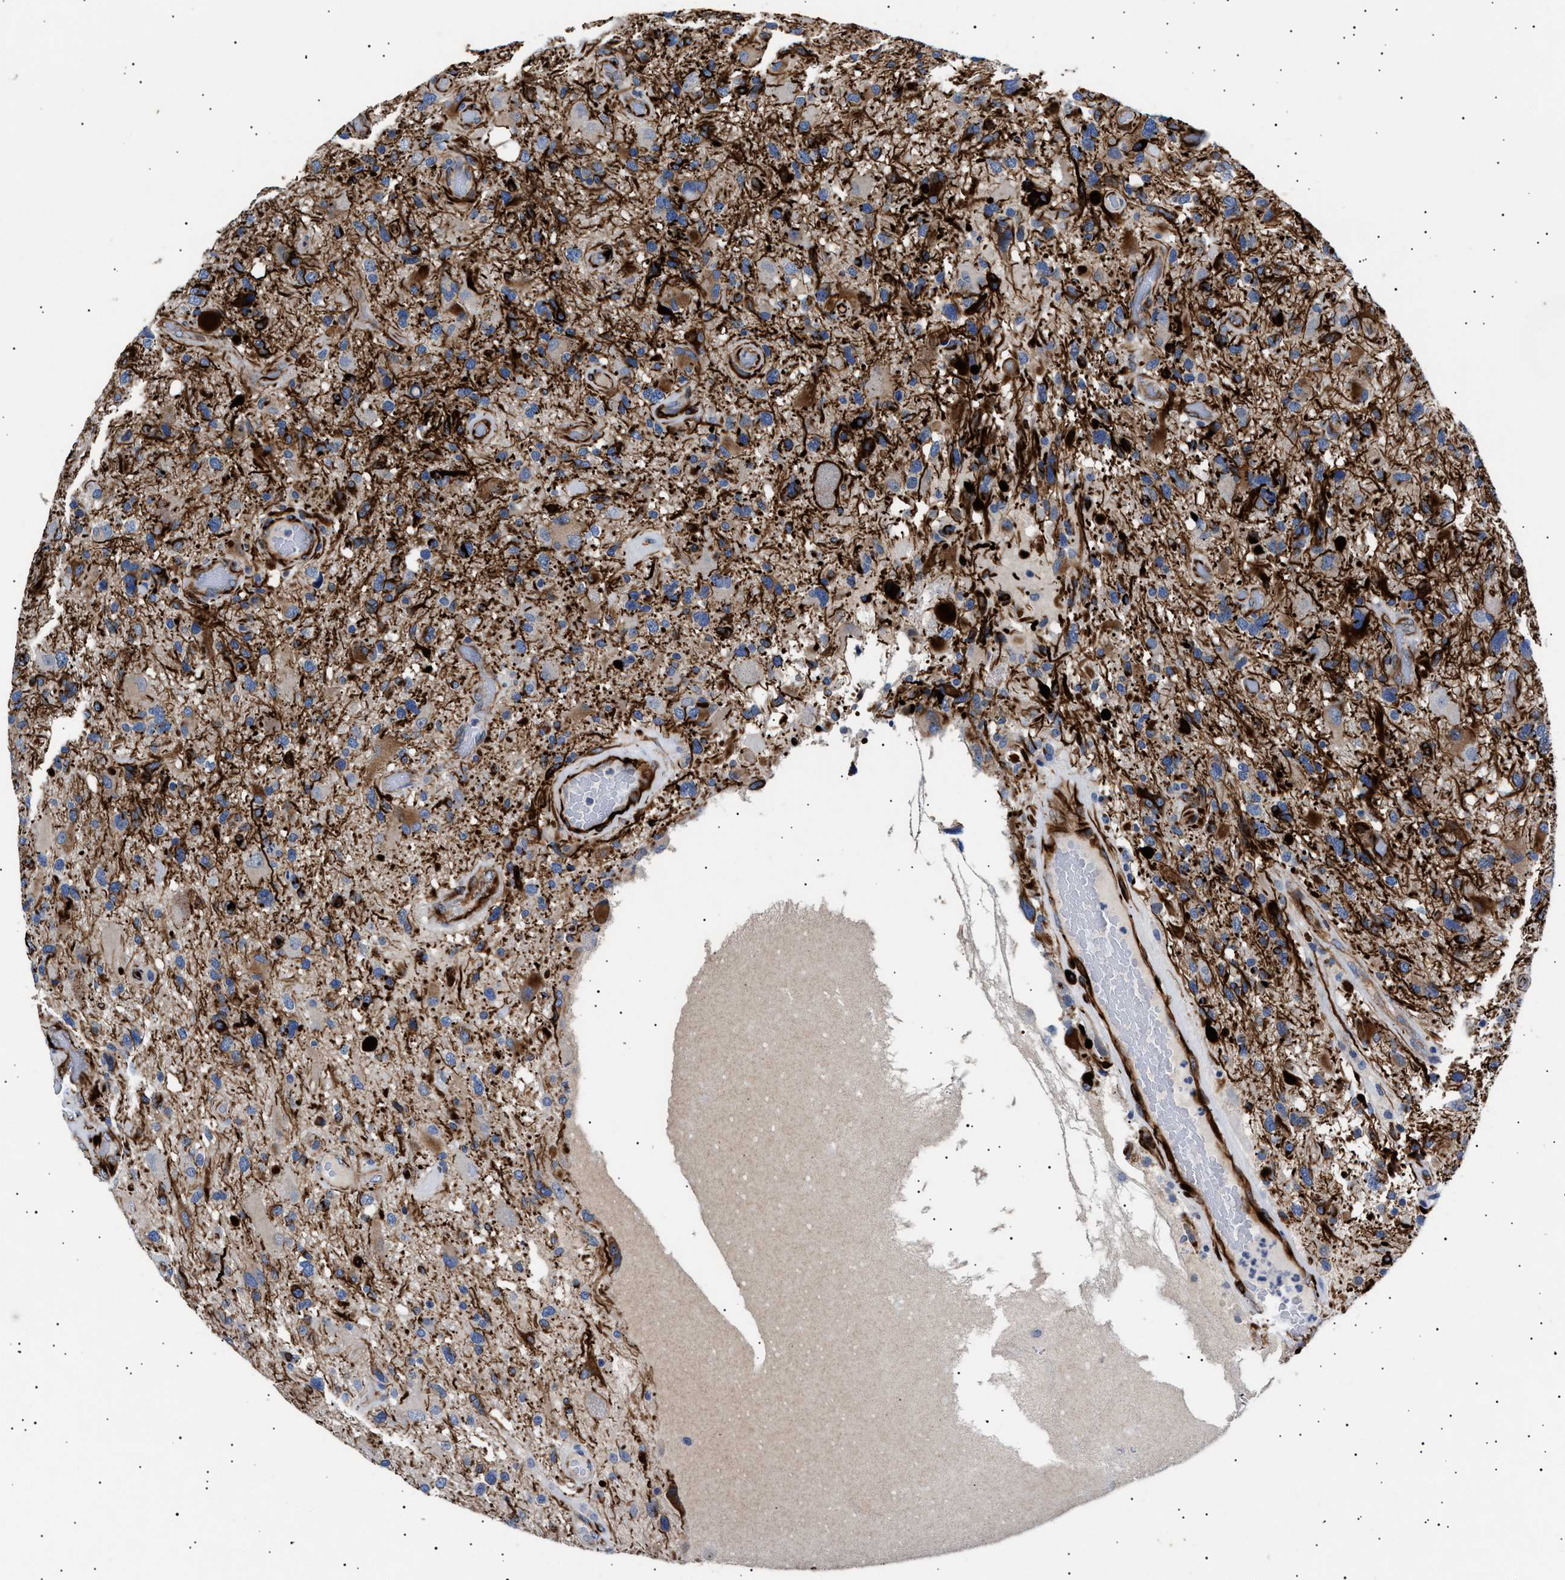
{"staining": {"intensity": "moderate", "quantity": "<25%", "location": "cytoplasmic/membranous"}, "tissue": "glioma", "cell_type": "Tumor cells", "image_type": "cancer", "snomed": [{"axis": "morphology", "description": "Glioma, malignant, High grade"}, {"axis": "topography", "description": "Brain"}], "caption": "Human malignant high-grade glioma stained with a brown dye demonstrates moderate cytoplasmic/membranous positive positivity in about <25% of tumor cells.", "gene": "OLFML2A", "patient": {"sex": "male", "age": 33}}